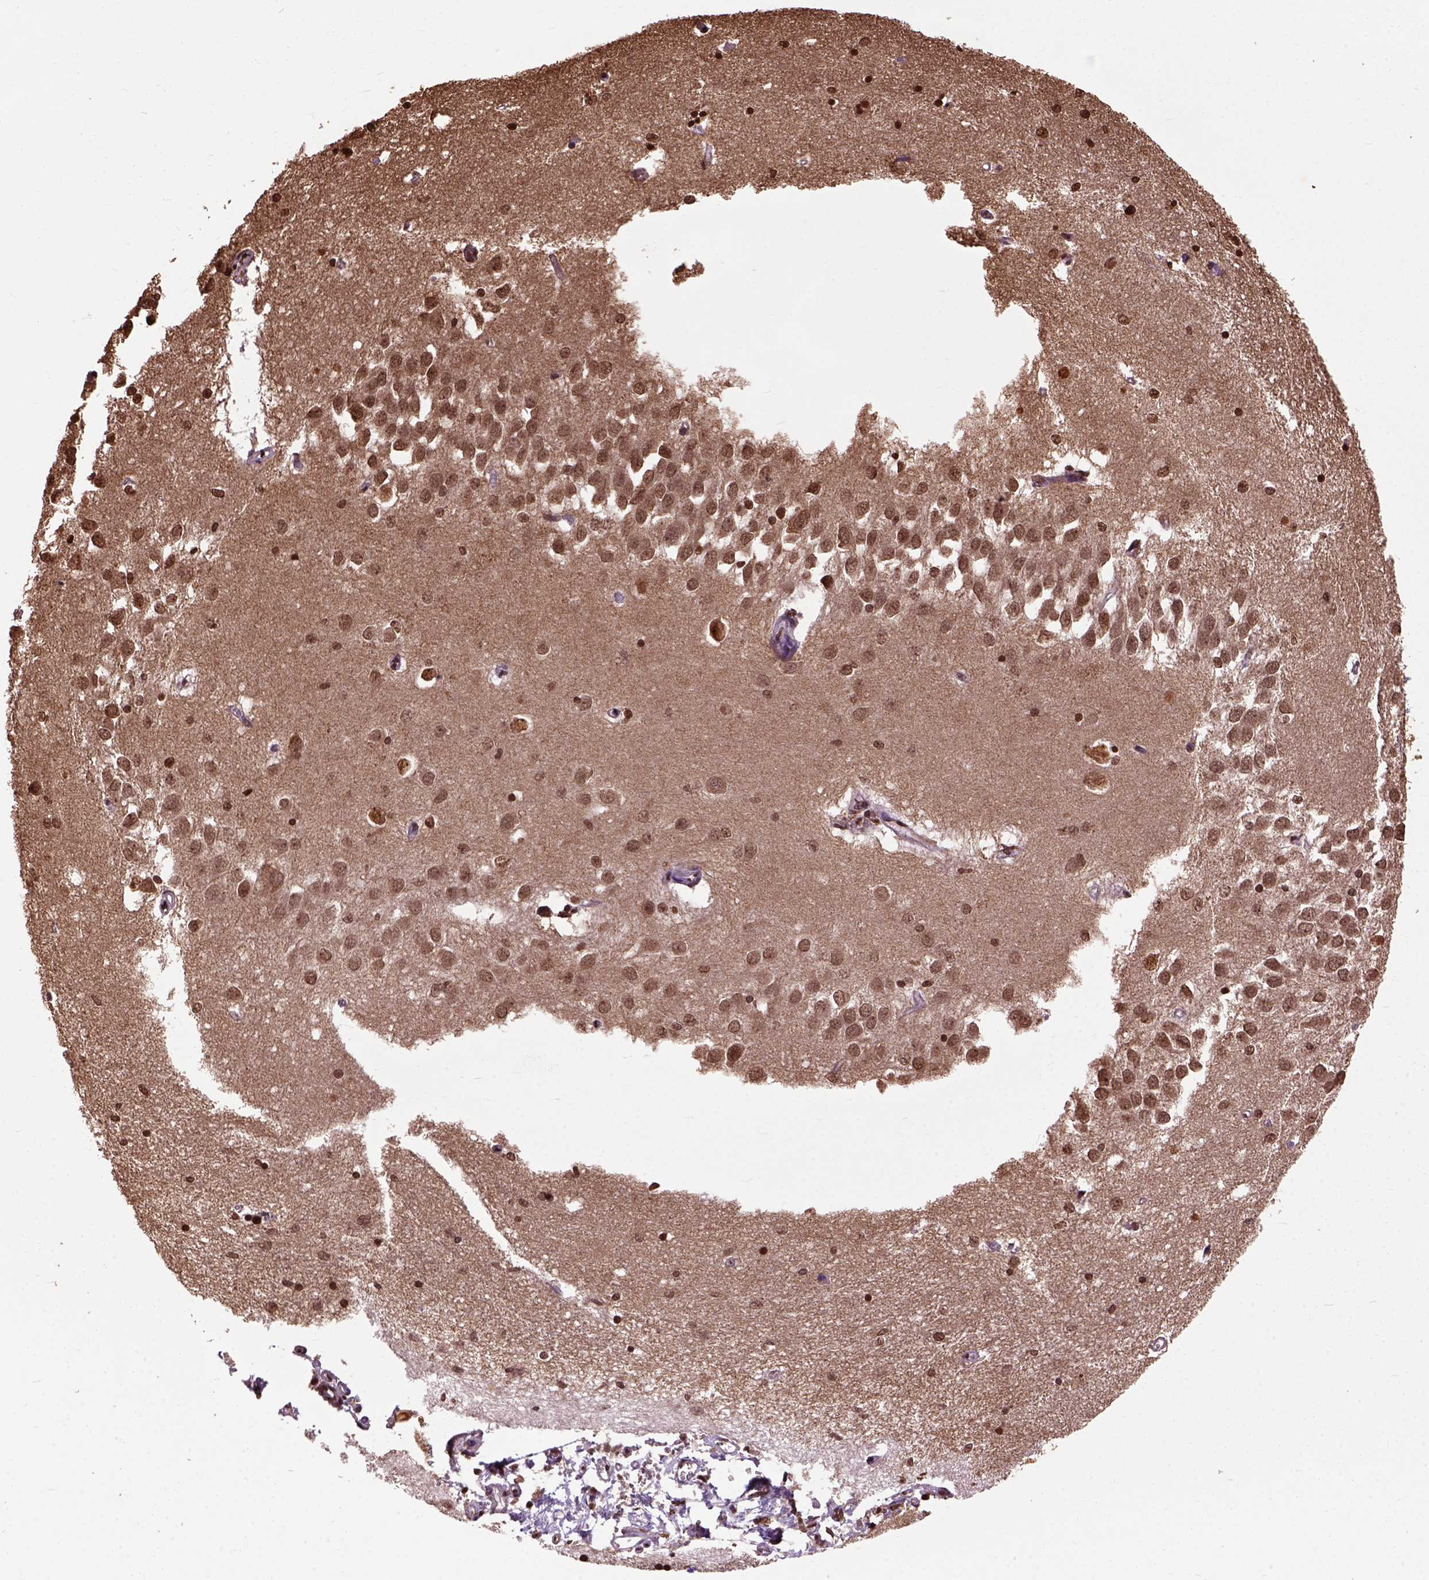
{"staining": {"intensity": "strong", "quantity": "25%-75%", "location": "cytoplasmic/membranous"}, "tissue": "hippocampus", "cell_type": "Glial cells", "image_type": "normal", "snomed": [{"axis": "morphology", "description": "Normal tissue, NOS"}, {"axis": "topography", "description": "Lateral ventricle wall"}, {"axis": "topography", "description": "Hippocampus"}], "caption": "Glial cells demonstrate high levels of strong cytoplasmic/membranous positivity in about 25%-75% of cells in normal hippocampus.", "gene": "MAPT", "patient": {"sex": "female", "age": 63}}